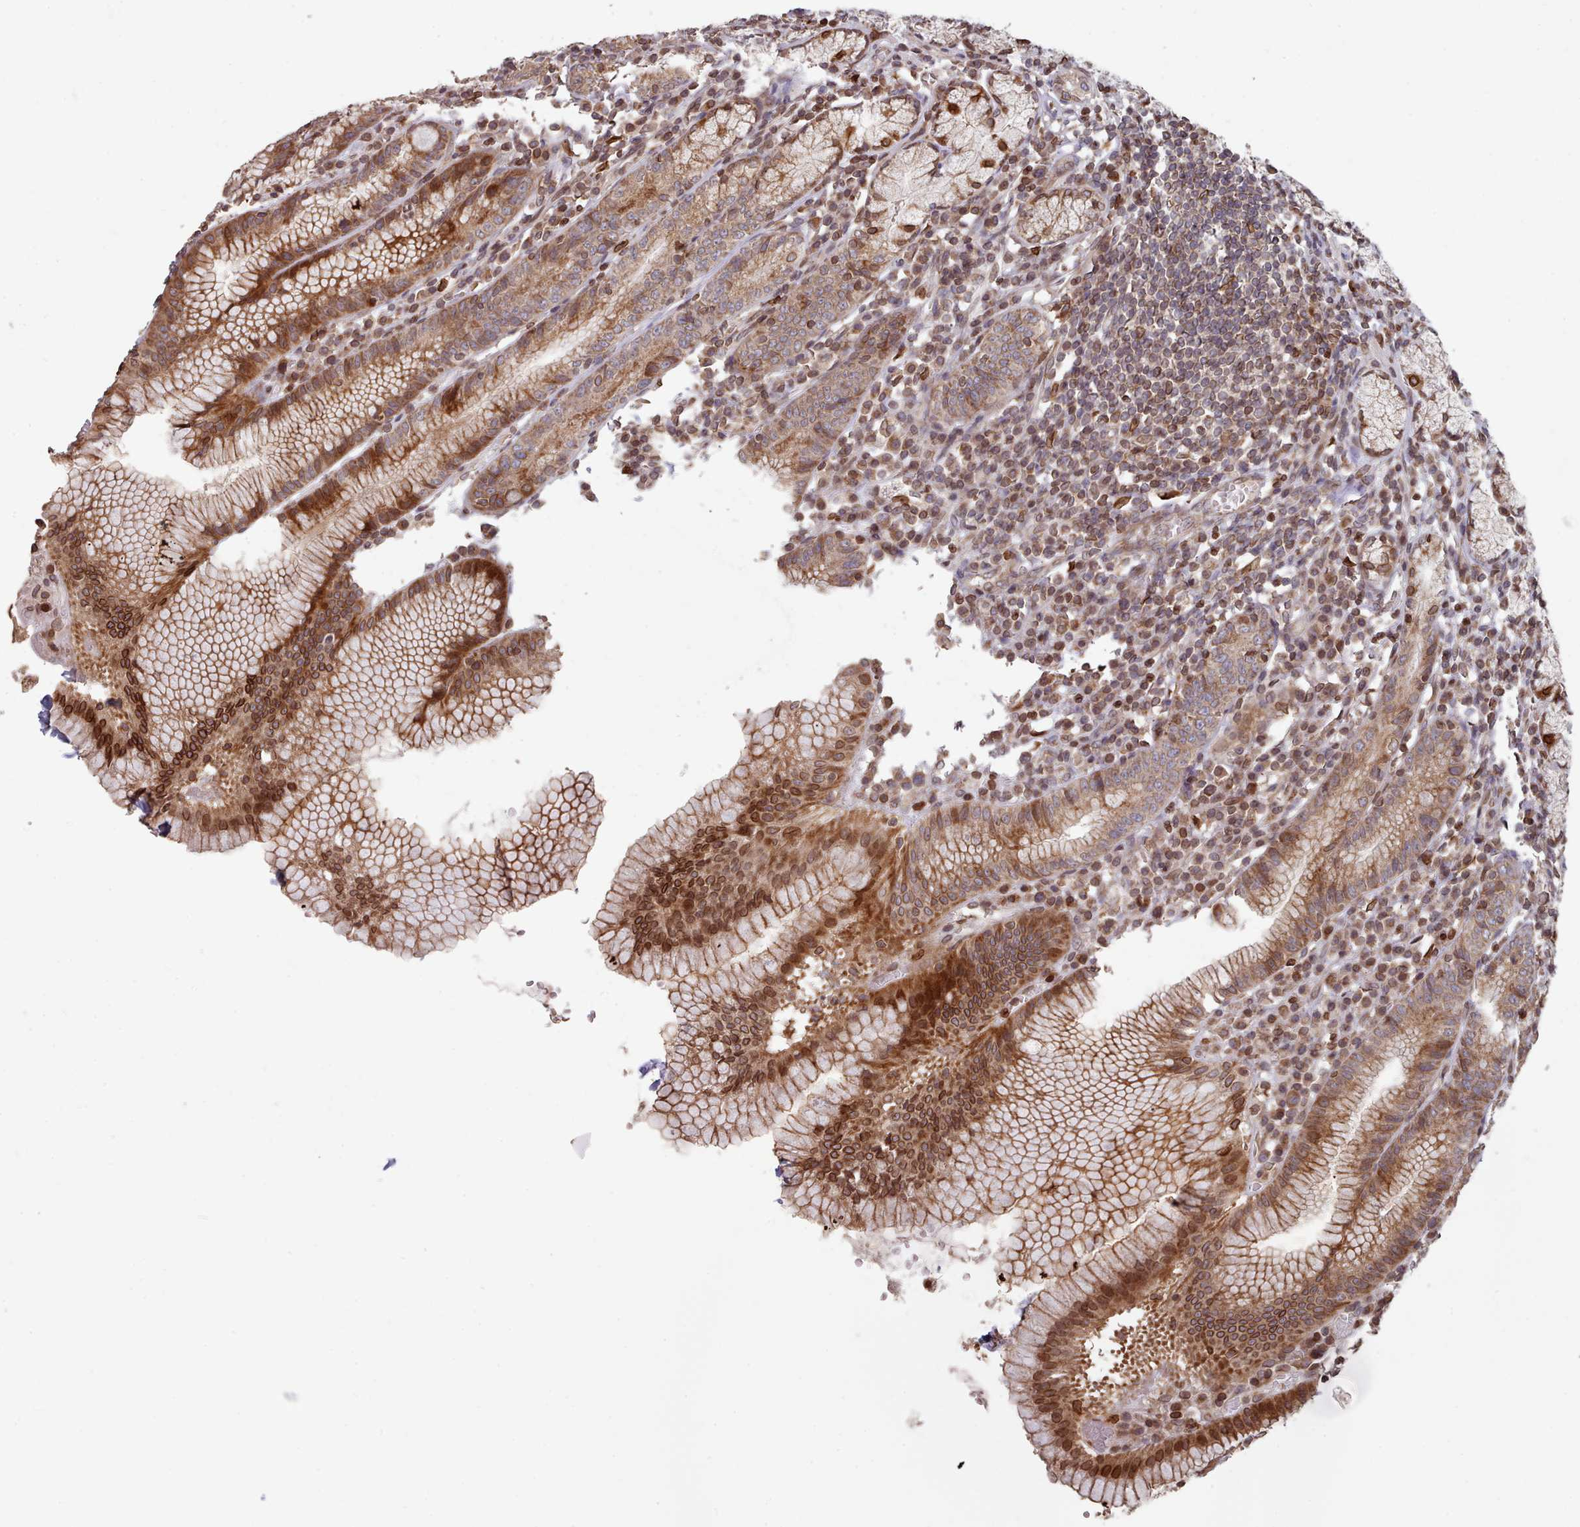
{"staining": {"intensity": "strong", "quantity": "25%-75%", "location": "cytoplasmic/membranous,nuclear"}, "tissue": "stomach", "cell_type": "Glandular cells", "image_type": "normal", "snomed": [{"axis": "morphology", "description": "Normal tissue, NOS"}, {"axis": "topography", "description": "Stomach"}], "caption": "Protein positivity by immunohistochemistry shows strong cytoplasmic/membranous,nuclear staining in approximately 25%-75% of glandular cells in benign stomach. (Stains: DAB in brown, nuclei in blue, Microscopy: brightfield microscopy at high magnification).", "gene": "TOR1AIP1", "patient": {"sex": "male", "age": 55}}